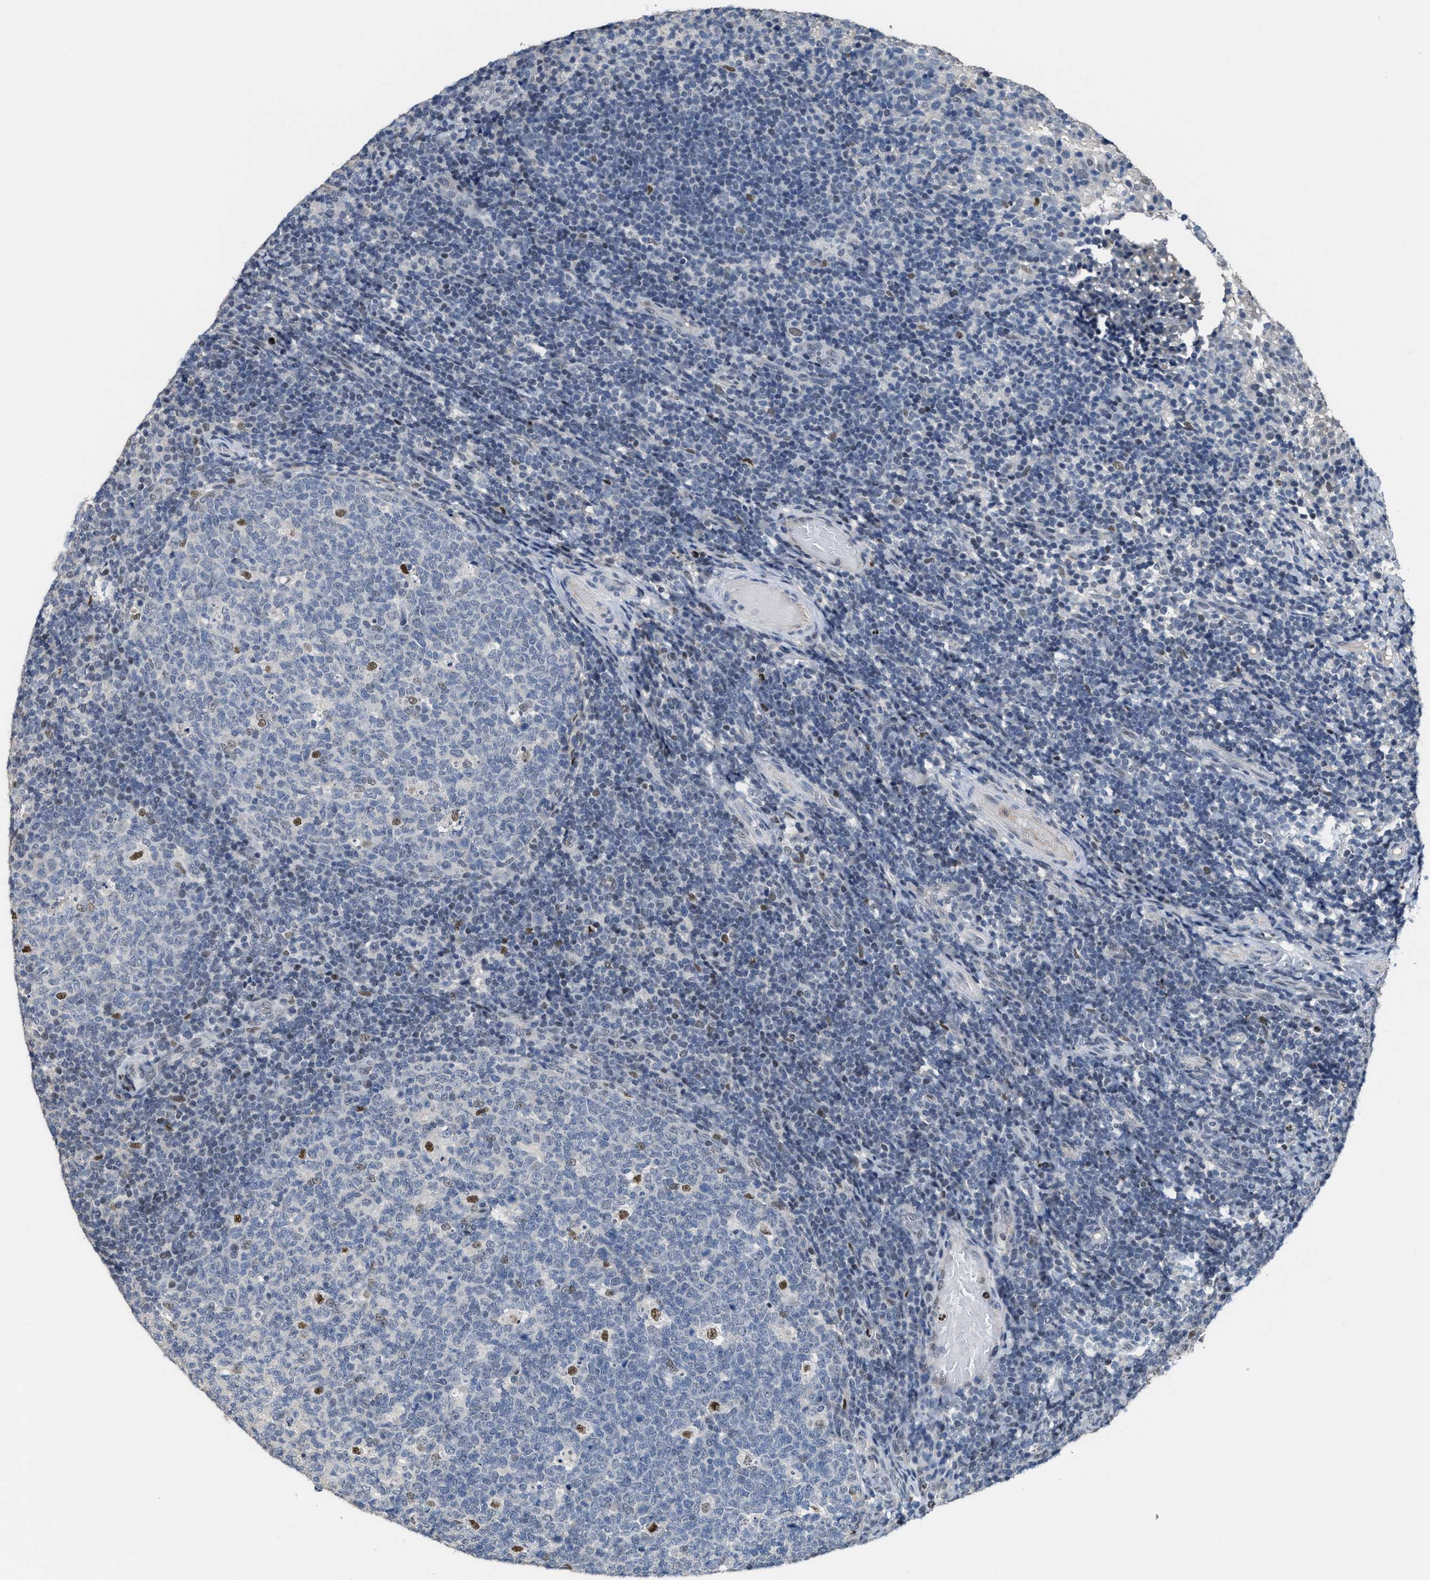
{"staining": {"intensity": "moderate", "quantity": "<25%", "location": "nuclear"}, "tissue": "tonsil", "cell_type": "Germinal center cells", "image_type": "normal", "snomed": [{"axis": "morphology", "description": "Normal tissue, NOS"}, {"axis": "topography", "description": "Tonsil"}], "caption": "Immunohistochemistry (IHC) photomicrograph of unremarkable human tonsil stained for a protein (brown), which demonstrates low levels of moderate nuclear positivity in about <25% of germinal center cells.", "gene": "ZNF20", "patient": {"sex": "female", "age": 19}}